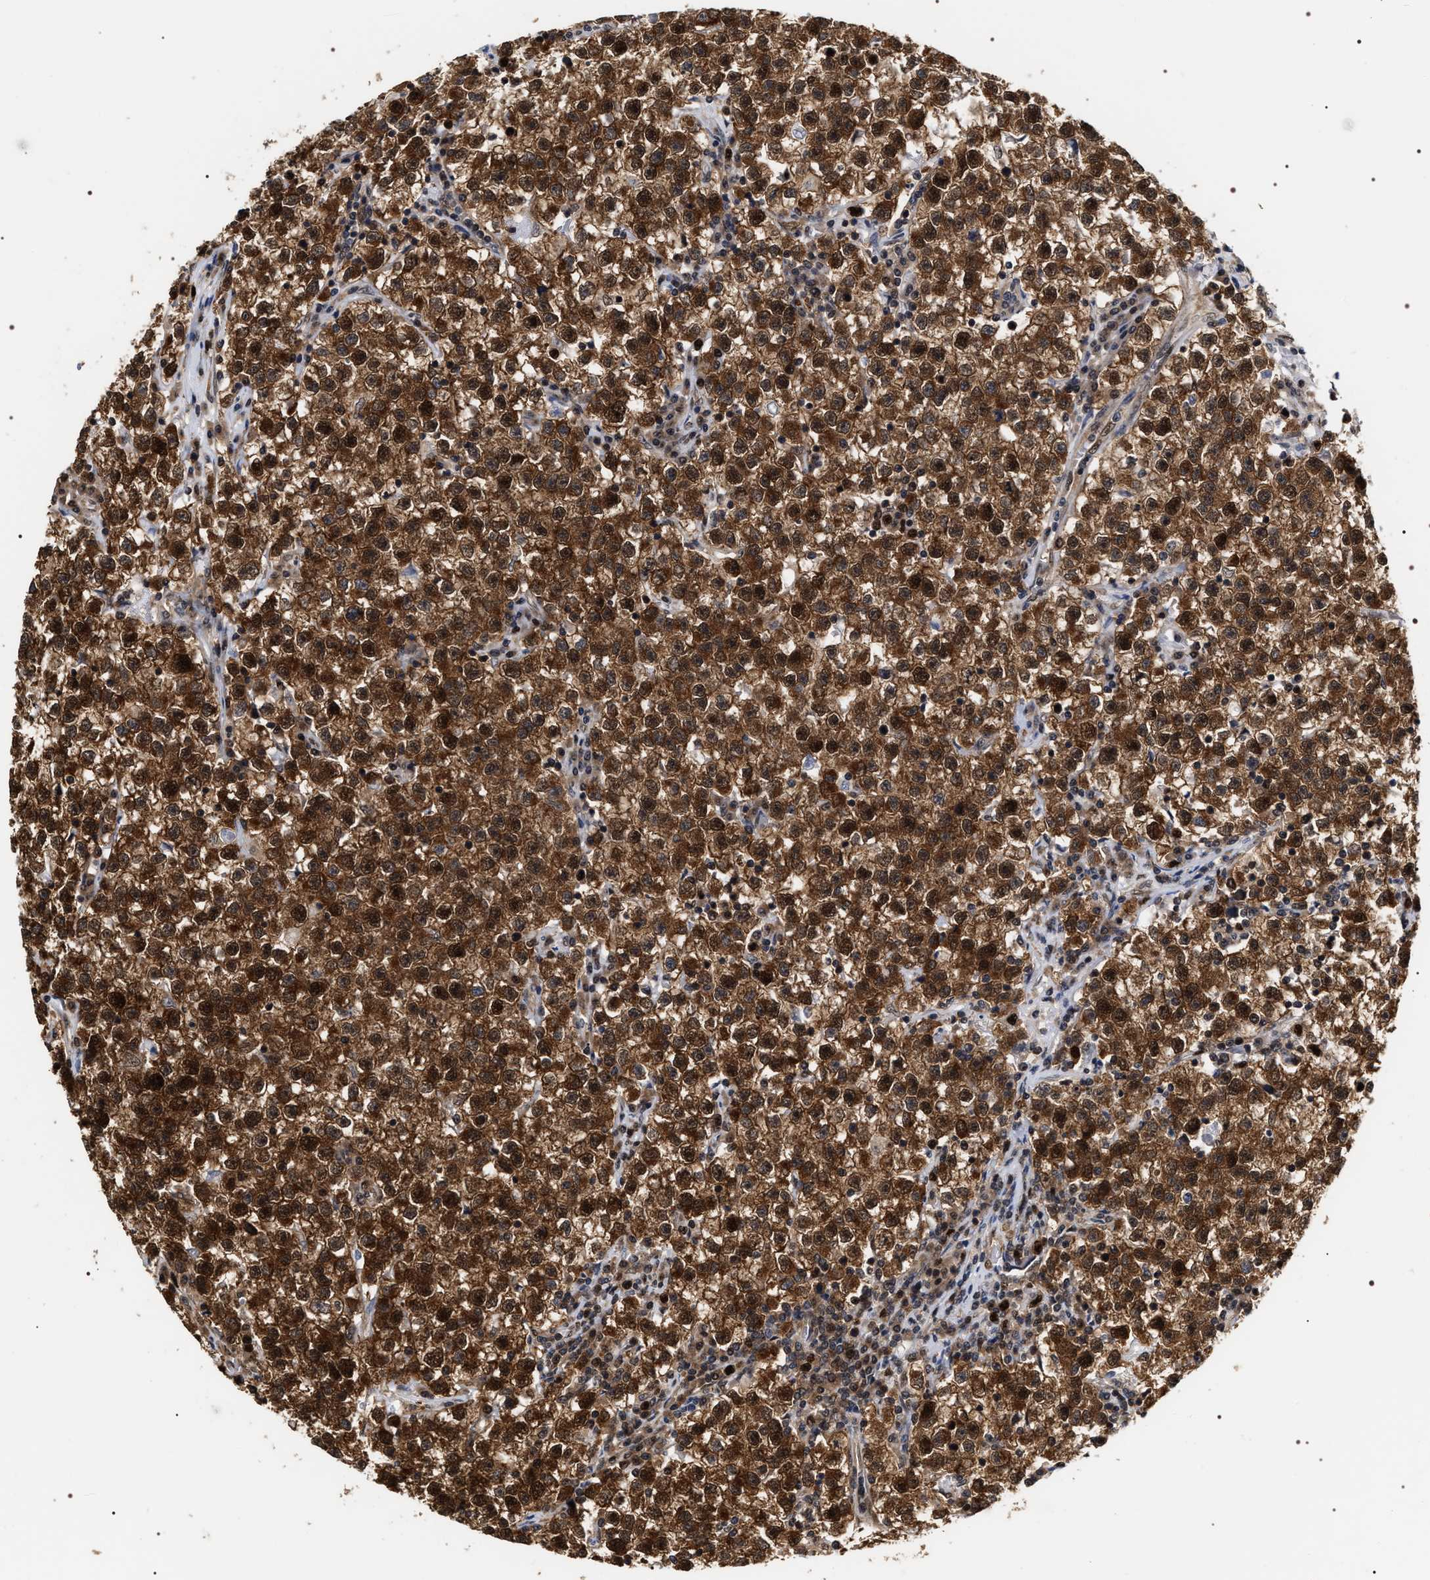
{"staining": {"intensity": "strong", "quantity": ">75%", "location": "cytoplasmic/membranous,nuclear"}, "tissue": "testis cancer", "cell_type": "Tumor cells", "image_type": "cancer", "snomed": [{"axis": "morphology", "description": "Seminoma, NOS"}, {"axis": "topography", "description": "Testis"}], "caption": "Testis cancer (seminoma) tissue demonstrates strong cytoplasmic/membranous and nuclear staining in approximately >75% of tumor cells", "gene": "BAG6", "patient": {"sex": "male", "age": 22}}